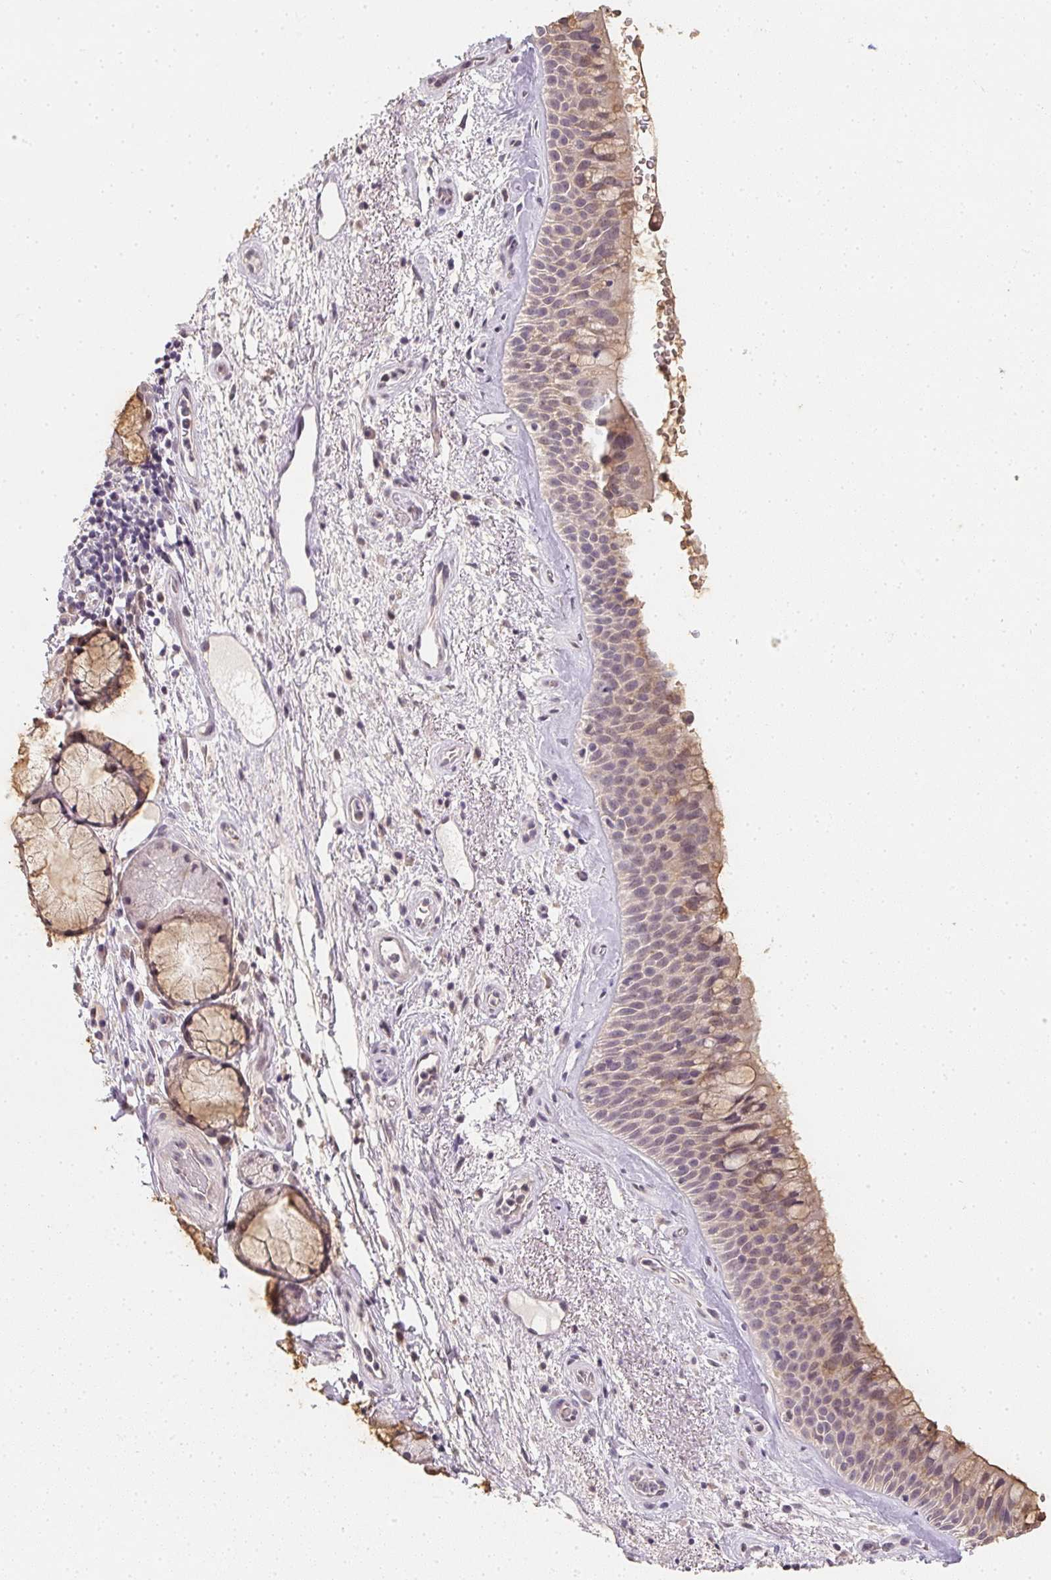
{"staining": {"intensity": "weak", "quantity": "25%-75%", "location": "cytoplasmic/membranous"}, "tissue": "bronchus", "cell_type": "Respiratory epithelial cells", "image_type": "normal", "snomed": [{"axis": "morphology", "description": "Normal tissue, NOS"}, {"axis": "topography", "description": "Bronchus"}], "caption": "Immunohistochemistry of benign human bronchus exhibits low levels of weak cytoplasmic/membranous expression in about 25%-75% of respiratory epithelial cells. The staining is performed using DAB brown chromogen to label protein expression. The nuclei are counter-stained blue using hematoxylin.", "gene": "SOAT1", "patient": {"sex": "male", "age": 48}}